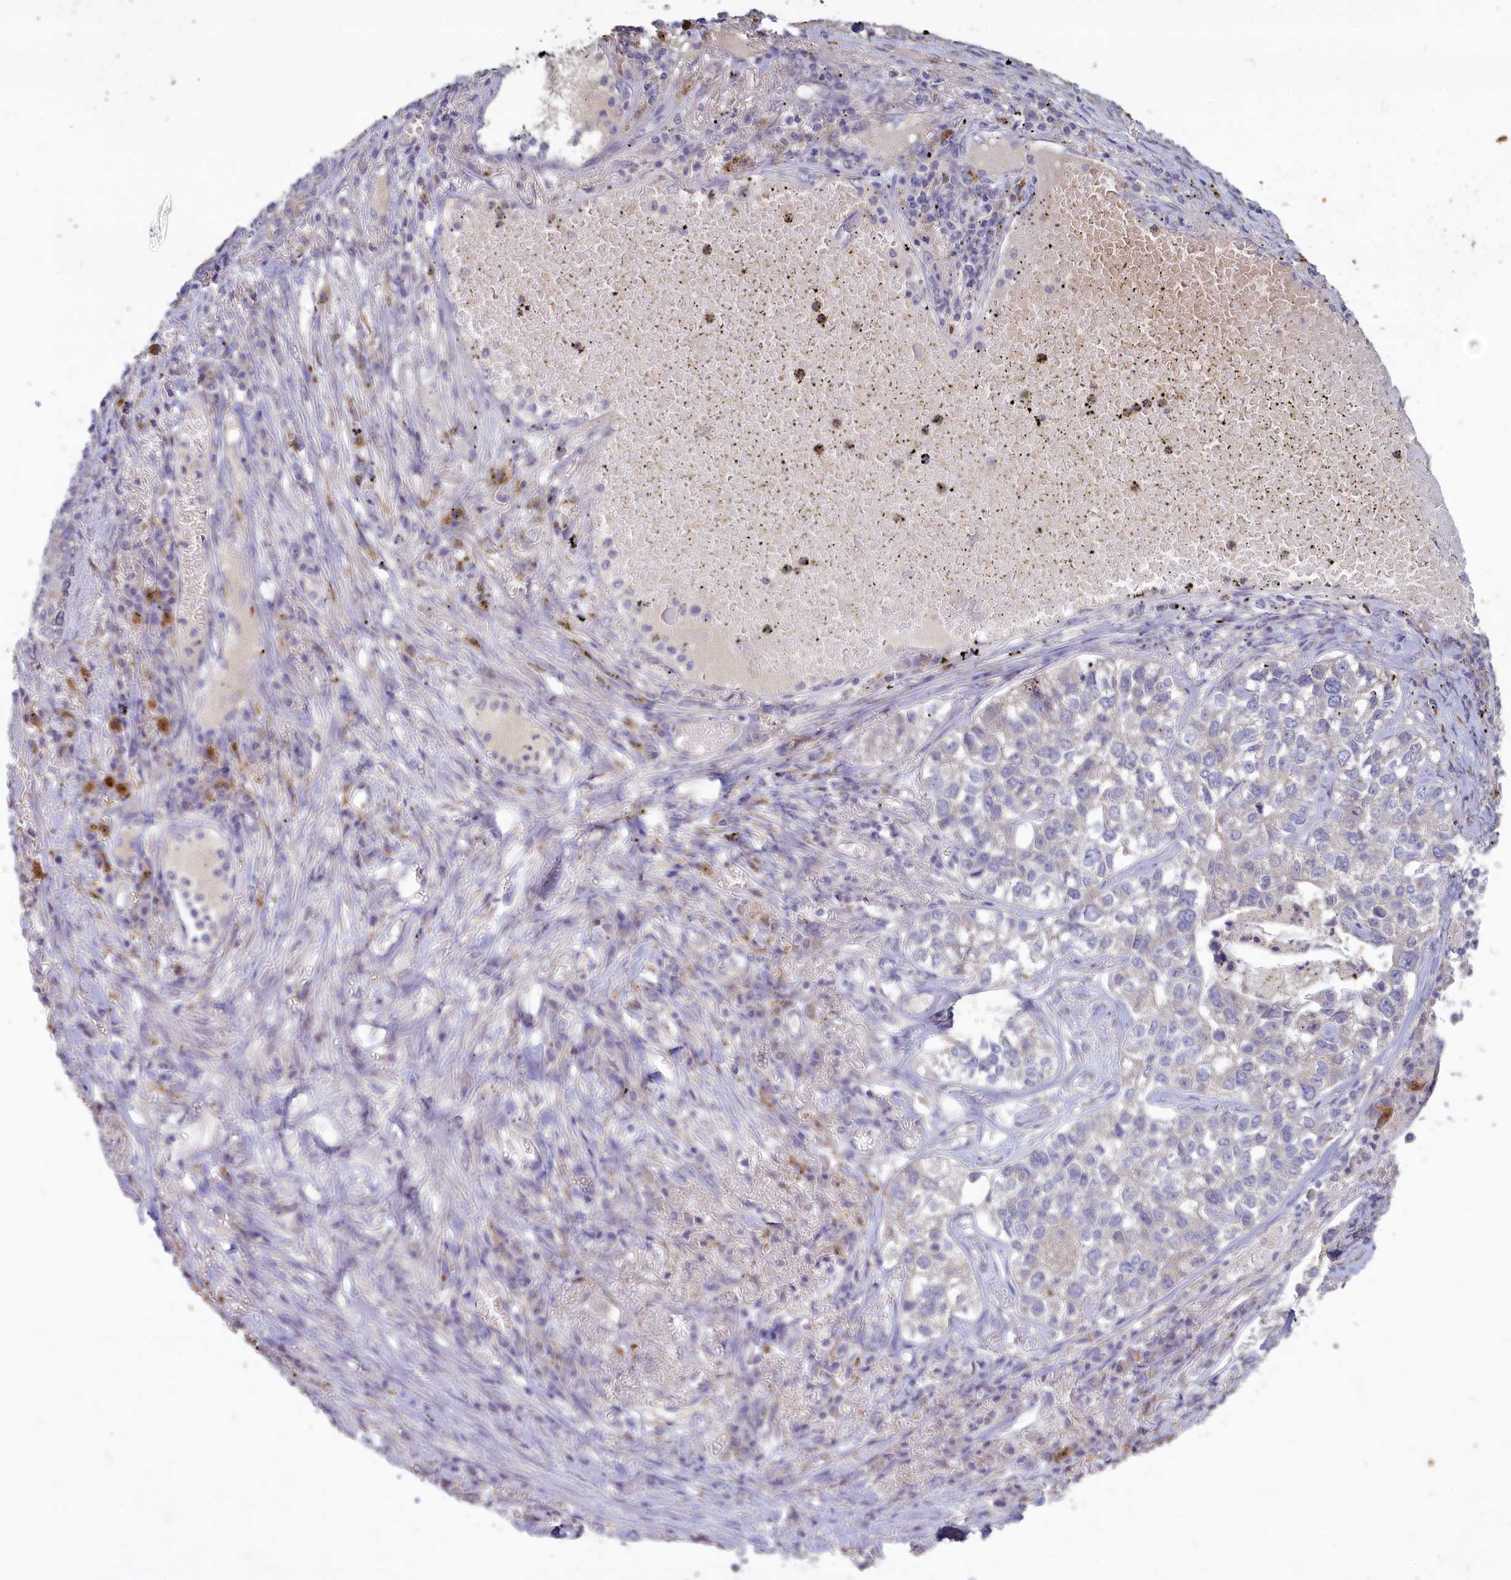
{"staining": {"intensity": "negative", "quantity": "none", "location": "none"}, "tissue": "lung cancer", "cell_type": "Tumor cells", "image_type": "cancer", "snomed": [{"axis": "morphology", "description": "Adenocarcinoma, NOS"}, {"axis": "topography", "description": "Lung"}], "caption": "Tumor cells are negative for protein expression in human lung cancer. The staining was performed using DAB to visualize the protein expression in brown, while the nuclei were stained in blue with hematoxylin (Magnification: 20x).", "gene": "ATF7IP2", "patient": {"sex": "male", "age": 49}}